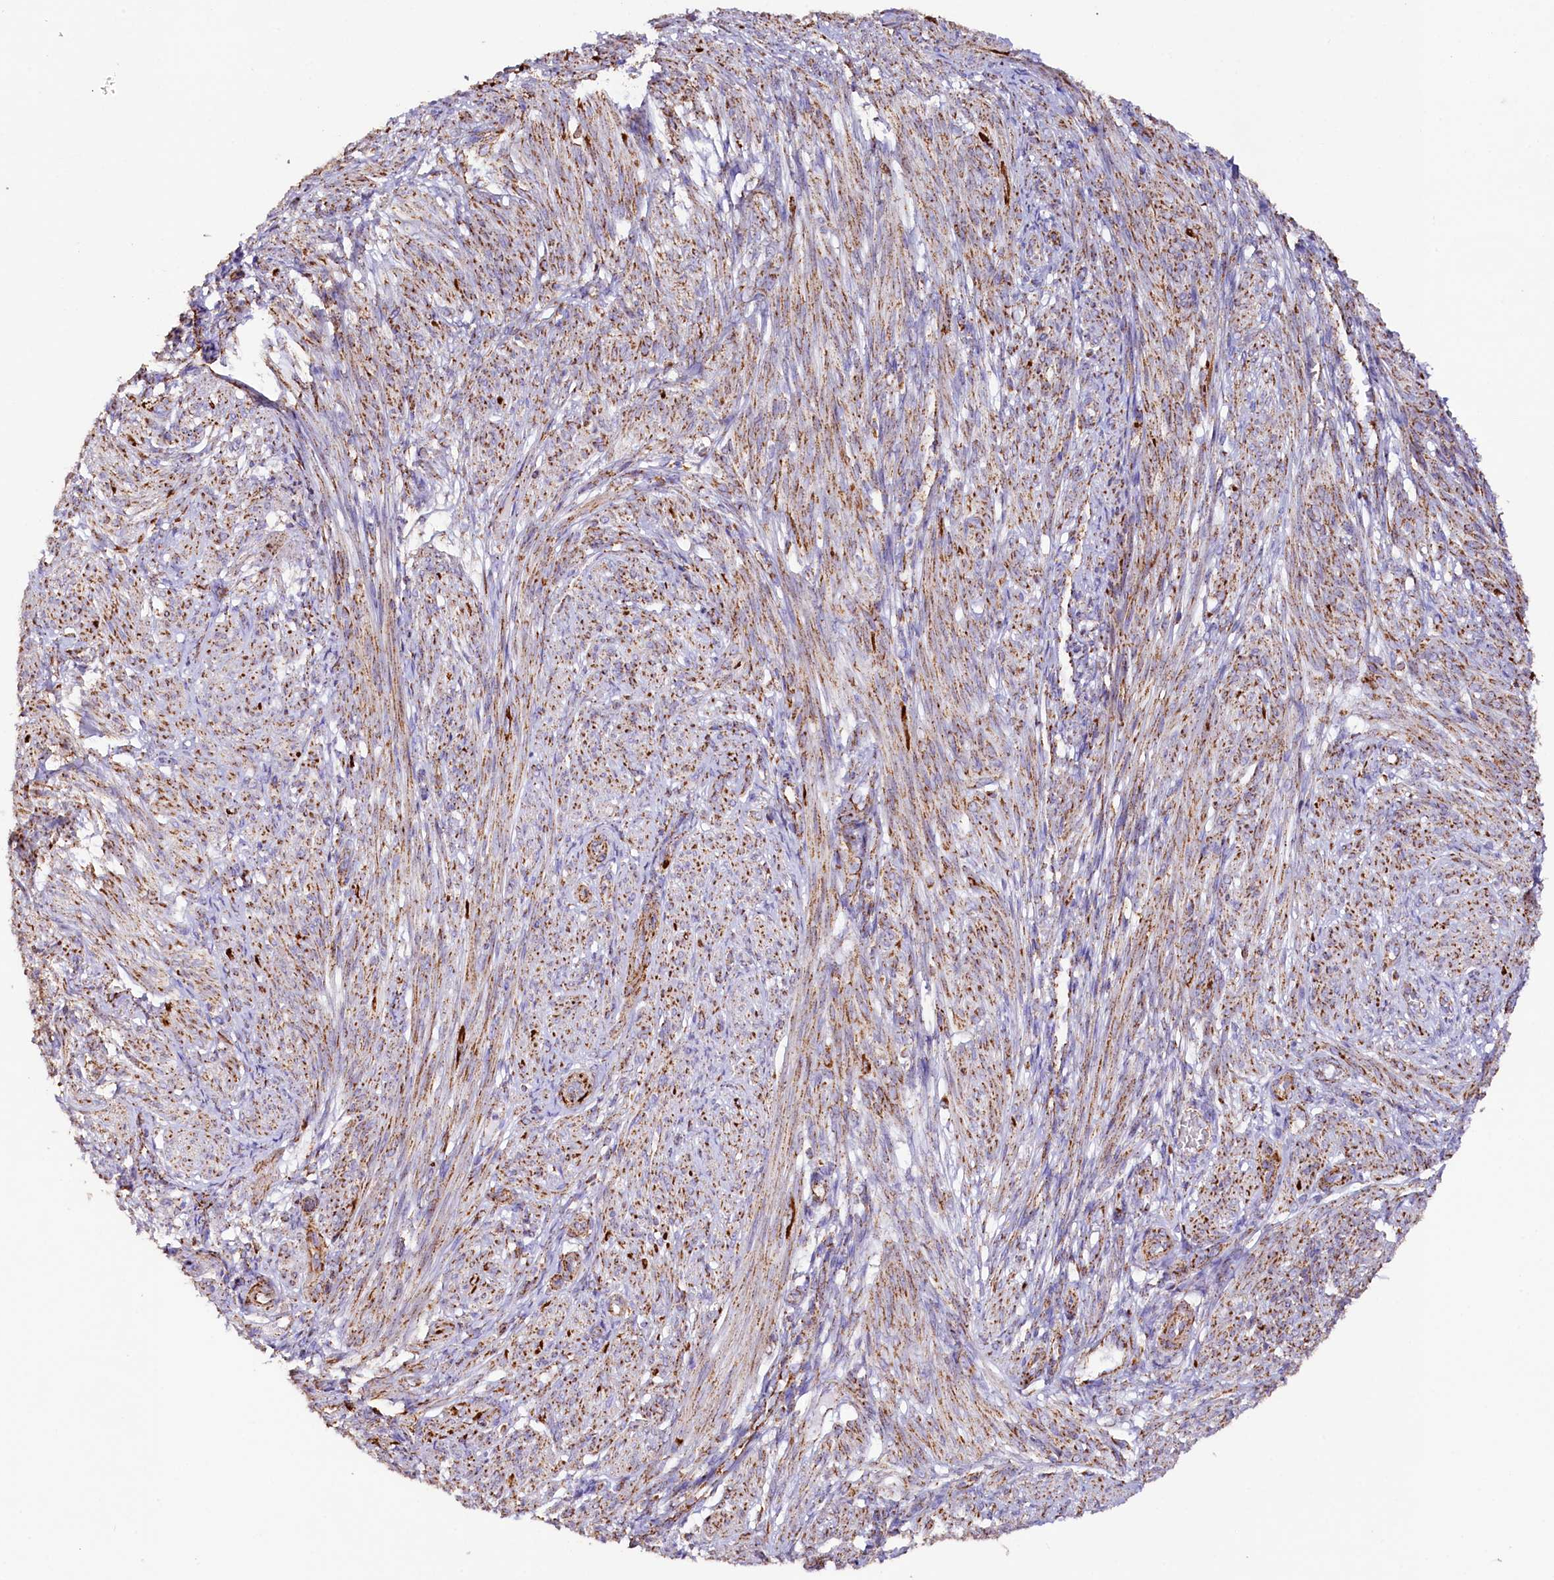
{"staining": {"intensity": "moderate", "quantity": ">75%", "location": "cytoplasmic/membranous"}, "tissue": "smooth muscle", "cell_type": "Smooth muscle cells", "image_type": "normal", "snomed": [{"axis": "morphology", "description": "Normal tissue, NOS"}, {"axis": "topography", "description": "Smooth muscle"}], "caption": "Human smooth muscle stained with a brown dye shows moderate cytoplasmic/membranous positive staining in approximately >75% of smooth muscle cells.", "gene": "APLP2", "patient": {"sex": "female", "age": 39}}